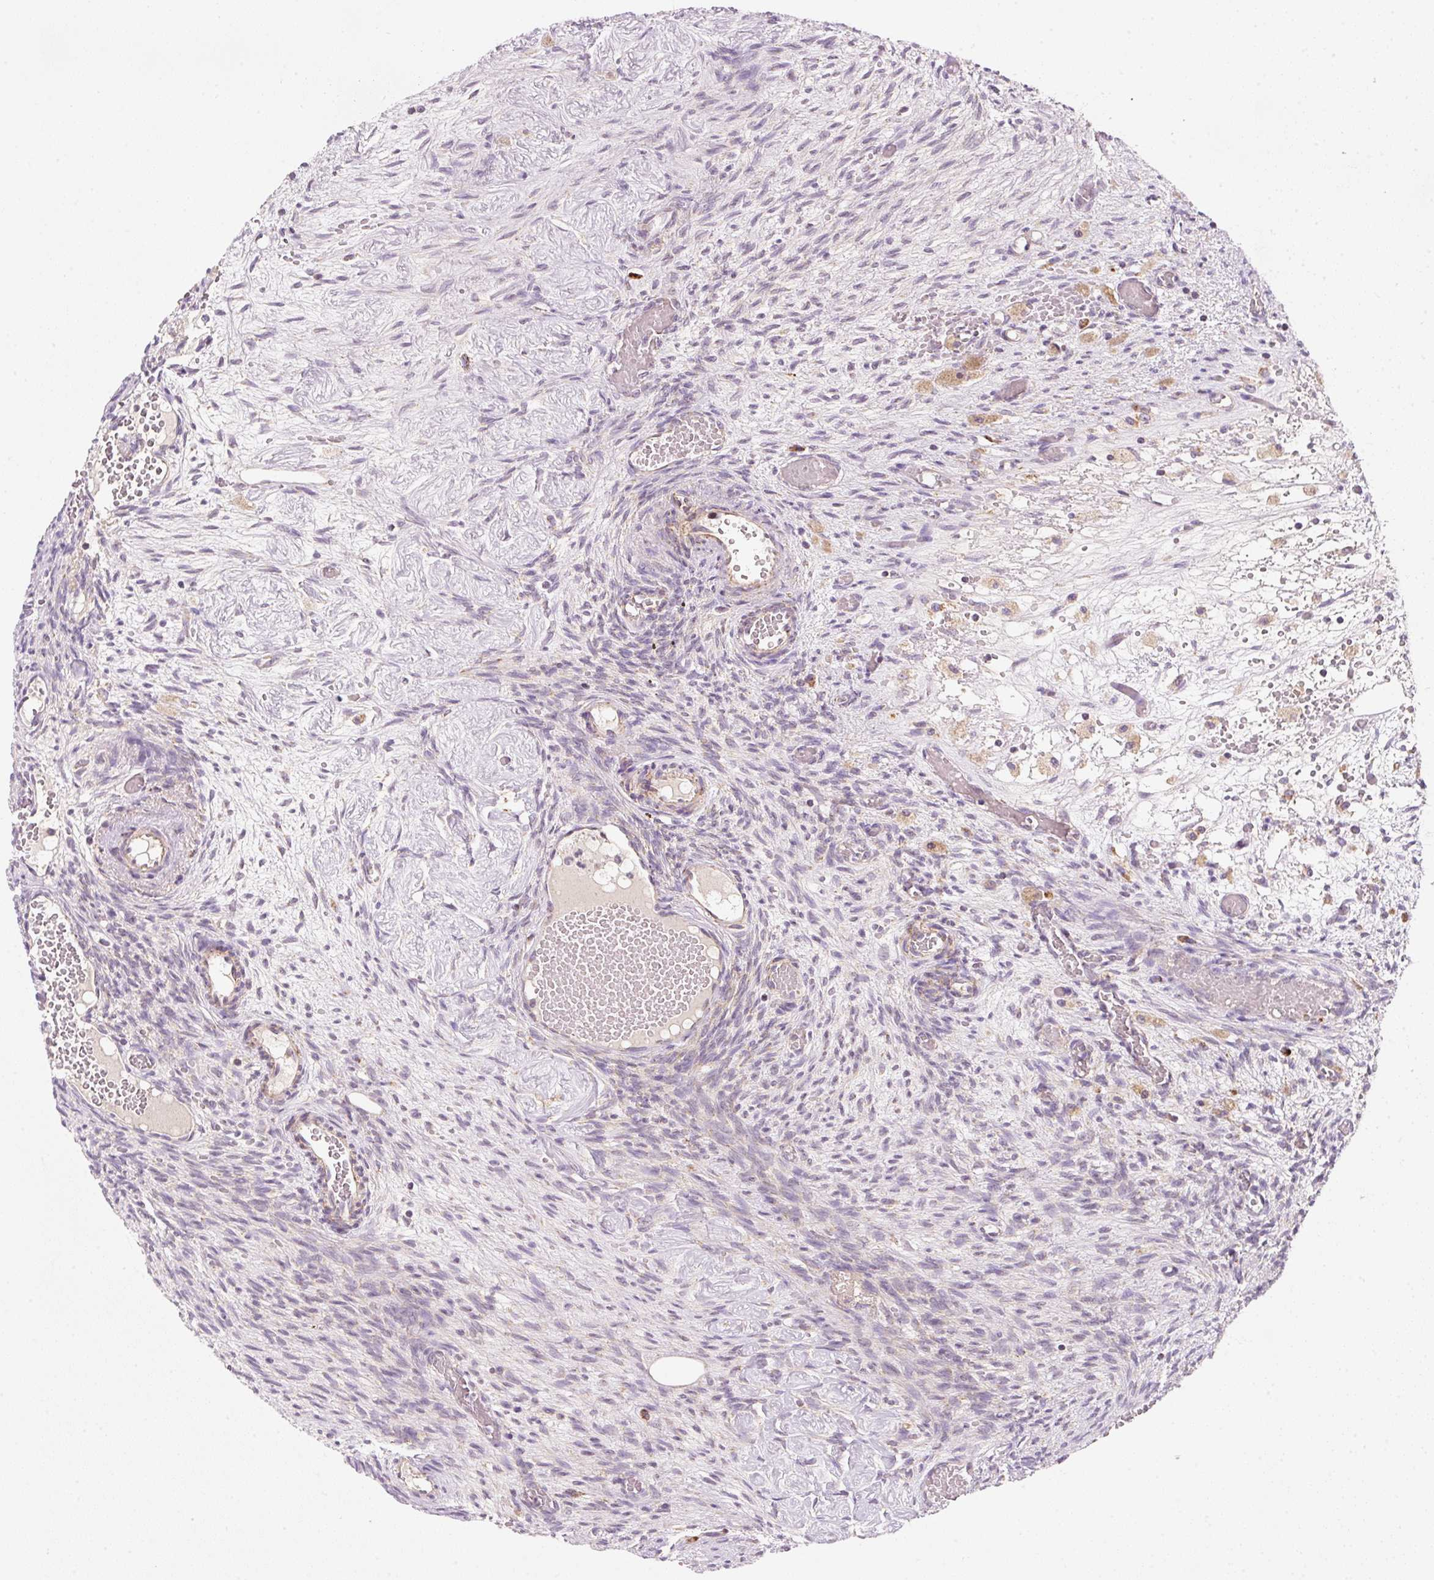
{"staining": {"intensity": "strong", "quantity": ">75%", "location": "cytoplasmic/membranous"}, "tissue": "ovary", "cell_type": "Follicle cells", "image_type": "normal", "snomed": [{"axis": "morphology", "description": "Normal tissue, NOS"}, {"axis": "topography", "description": "Ovary"}], "caption": "About >75% of follicle cells in normal ovary exhibit strong cytoplasmic/membranous protein expression as visualized by brown immunohistochemical staining.", "gene": "FAM78B", "patient": {"sex": "female", "age": 67}}